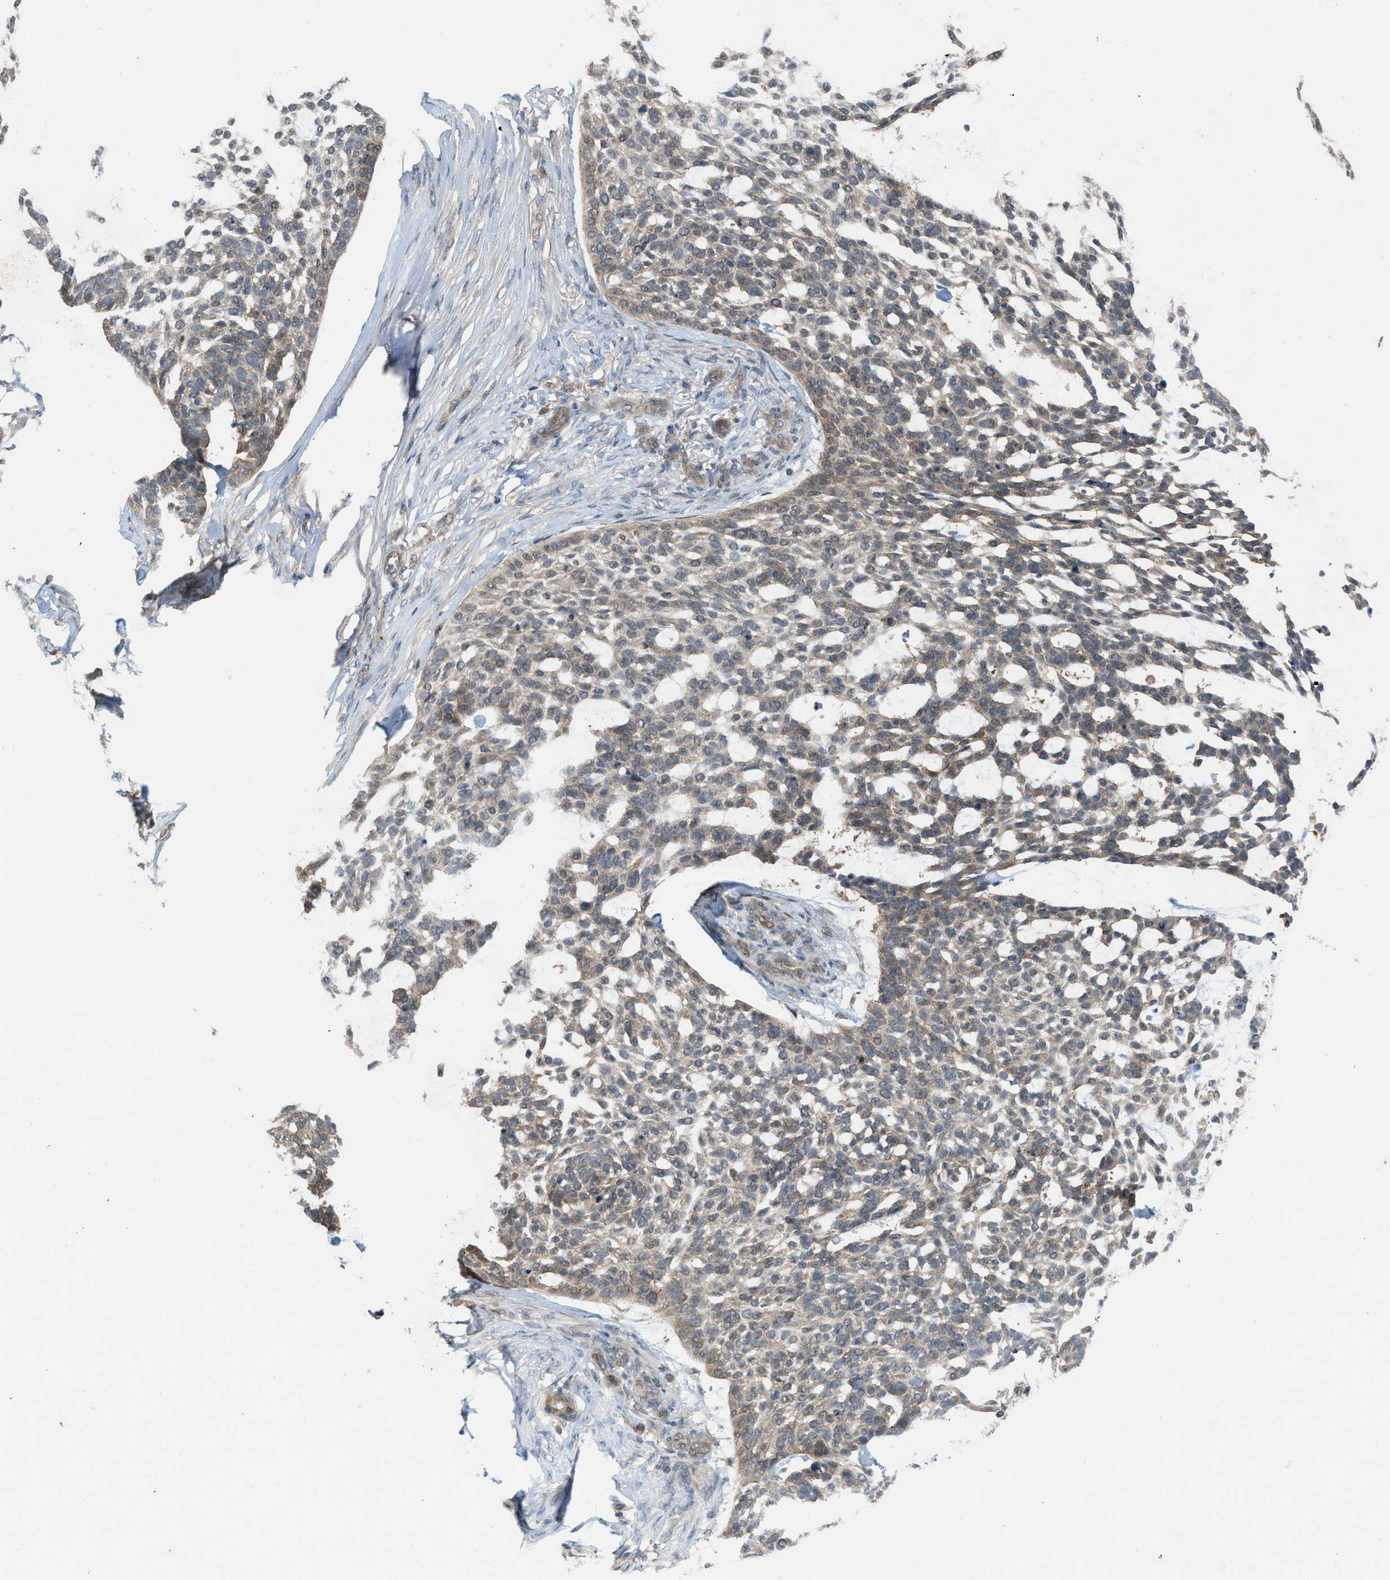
{"staining": {"intensity": "weak", "quantity": "25%-75%", "location": "cytoplasmic/membranous"}, "tissue": "skin cancer", "cell_type": "Tumor cells", "image_type": "cancer", "snomed": [{"axis": "morphology", "description": "Basal cell carcinoma"}, {"axis": "topography", "description": "Skin"}], "caption": "Human basal cell carcinoma (skin) stained with a protein marker reveals weak staining in tumor cells.", "gene": "PLAA", "patient": {"sex": "female", "age": 64}}